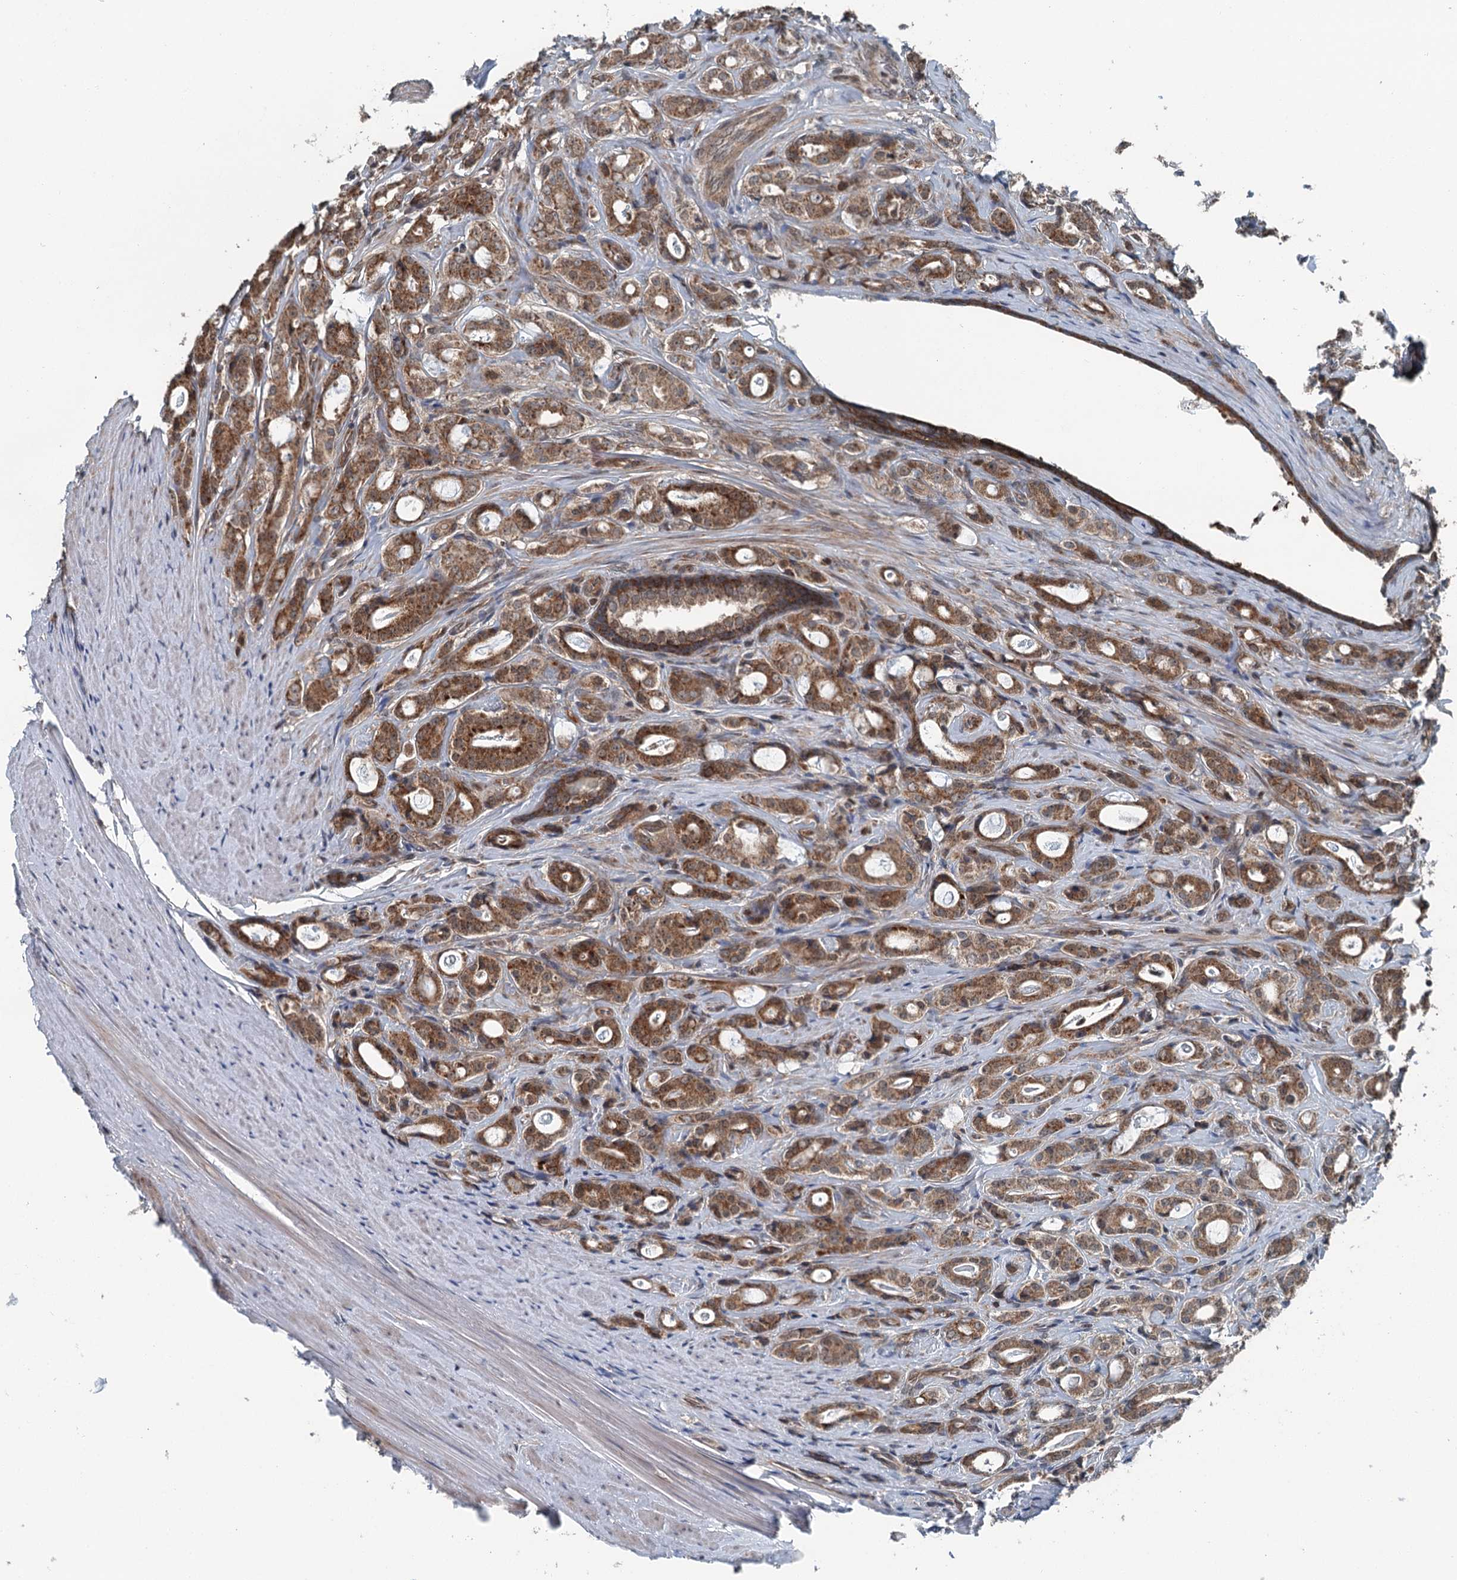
{"staining": {"intensity": "moderate", "quantity": ">75%", "location": "cytoplasmic/membranous"}, "tissue": "prostate cancer", "cell_type": "Tumor cells", "image_type": "cancer", "snomed": [{"axis": "morphology", "description": "Adenocarcinoma, High grade"}, {"axis": "topography", "description": "Prostate"}], "caption": "Prostate adenocarcinoma (high-grade) stained with immunohistochemistry (IHC) exhibits moderate cytoplasmic/membranous staining in about >75% of tumor cells.", "gene": "WAPL", "patient": {"sex": "male", "age": 63}}